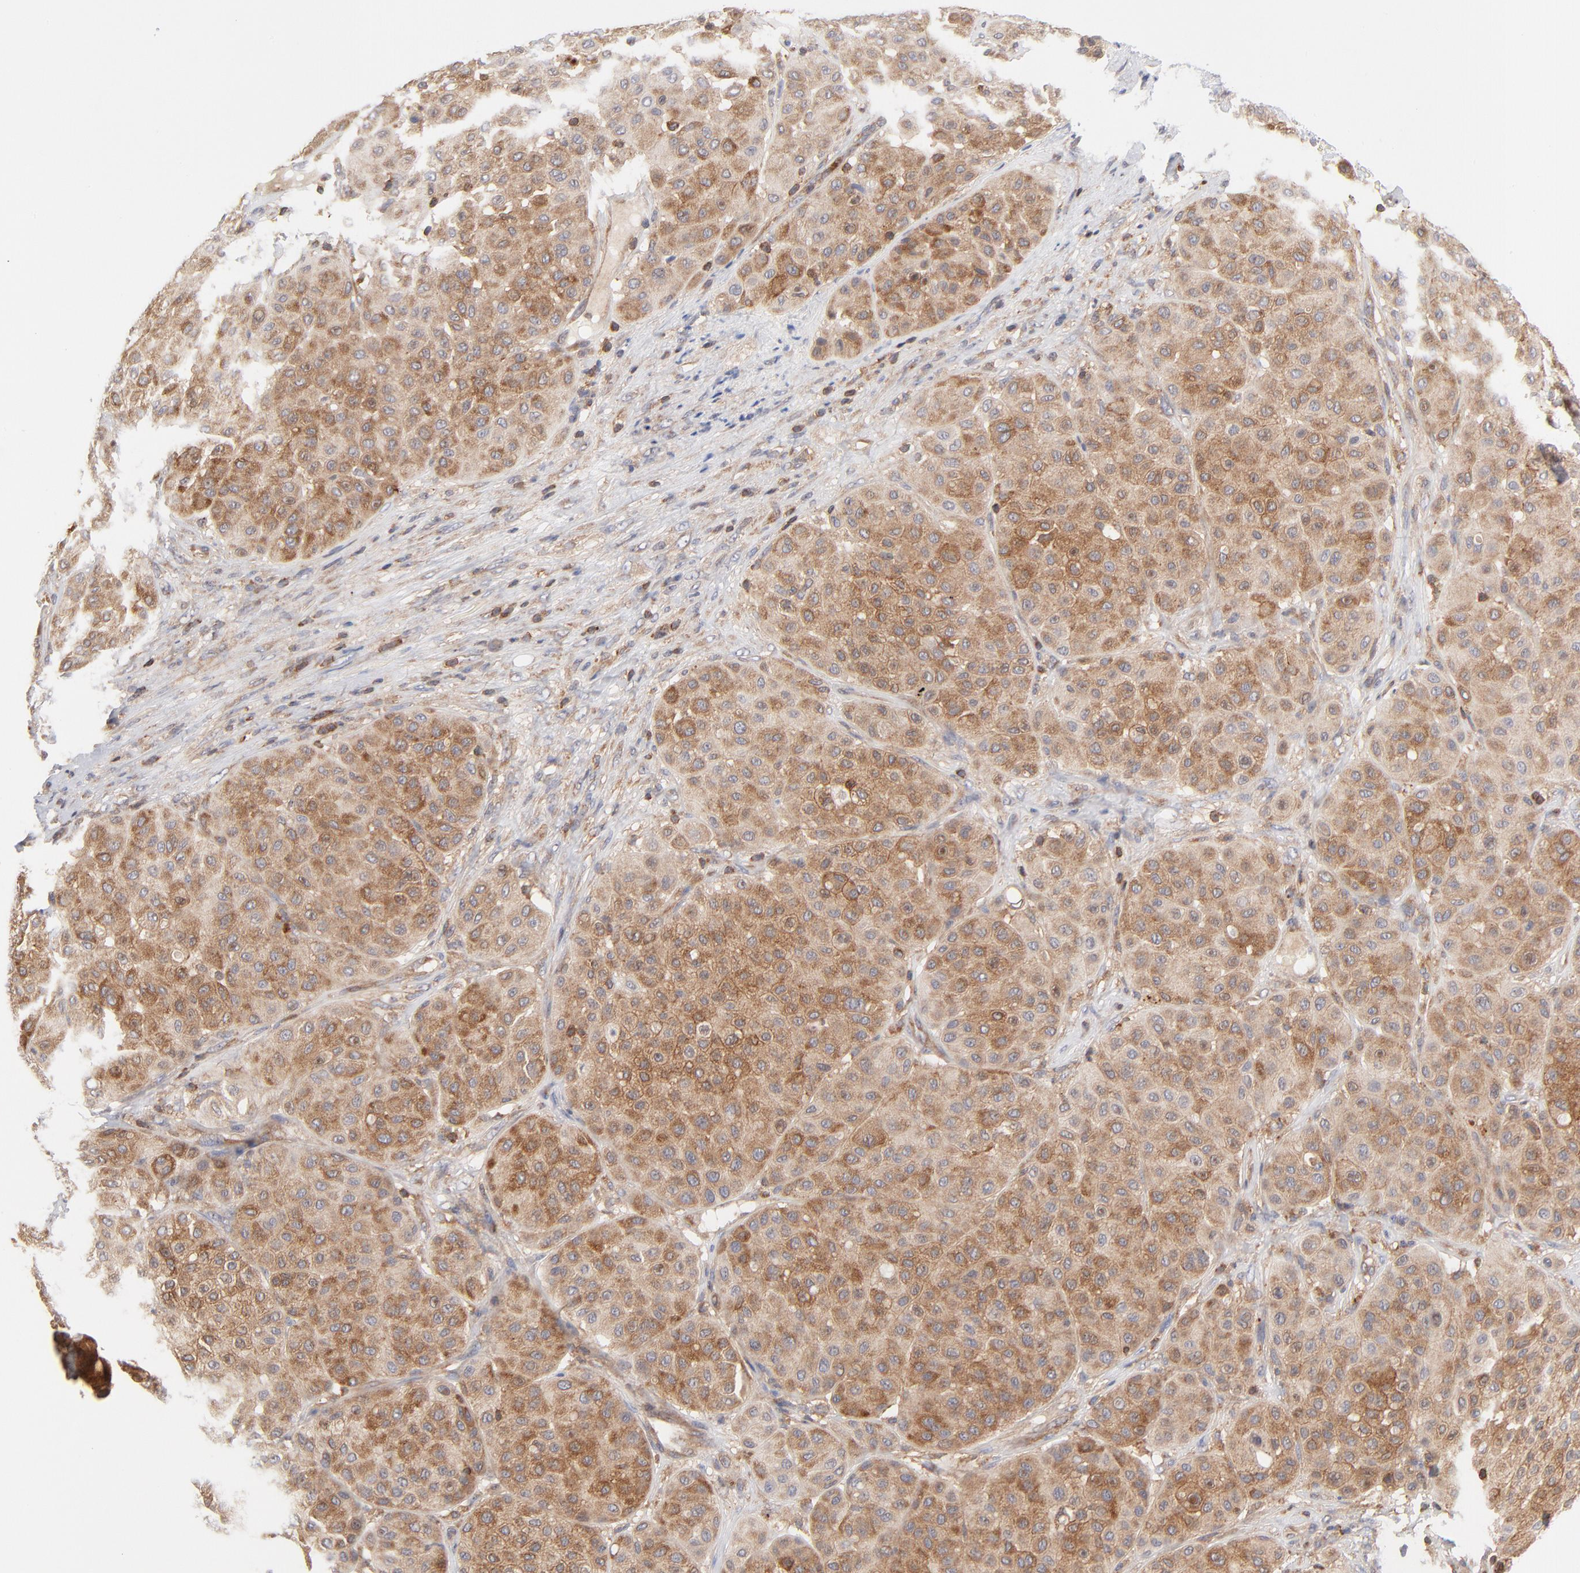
{"staining": {"intensity": "moderate", "quantity": ">75%", "location": "cytoplasmic/membranous"}, "tissue": "melanoma", "cell_type": "Tumor cells", "image_type": "cancer", "snomed": [{"axis": "morphology", "description": "Normal tissue, NOS"}, {"axis": "morphology", "description": "Malignant melanoma, Metastatic site"}, {"axis": "topography", "description": "Skin"}], "caption": "Malignant melanoma (metastatic site) stained with a brown dye displays moderate cytoplasmic/membranous positive positivity in about >75% of tumor cells.", "gene": "WIPF1", "patient": {"sex": "male", "age": 41}}